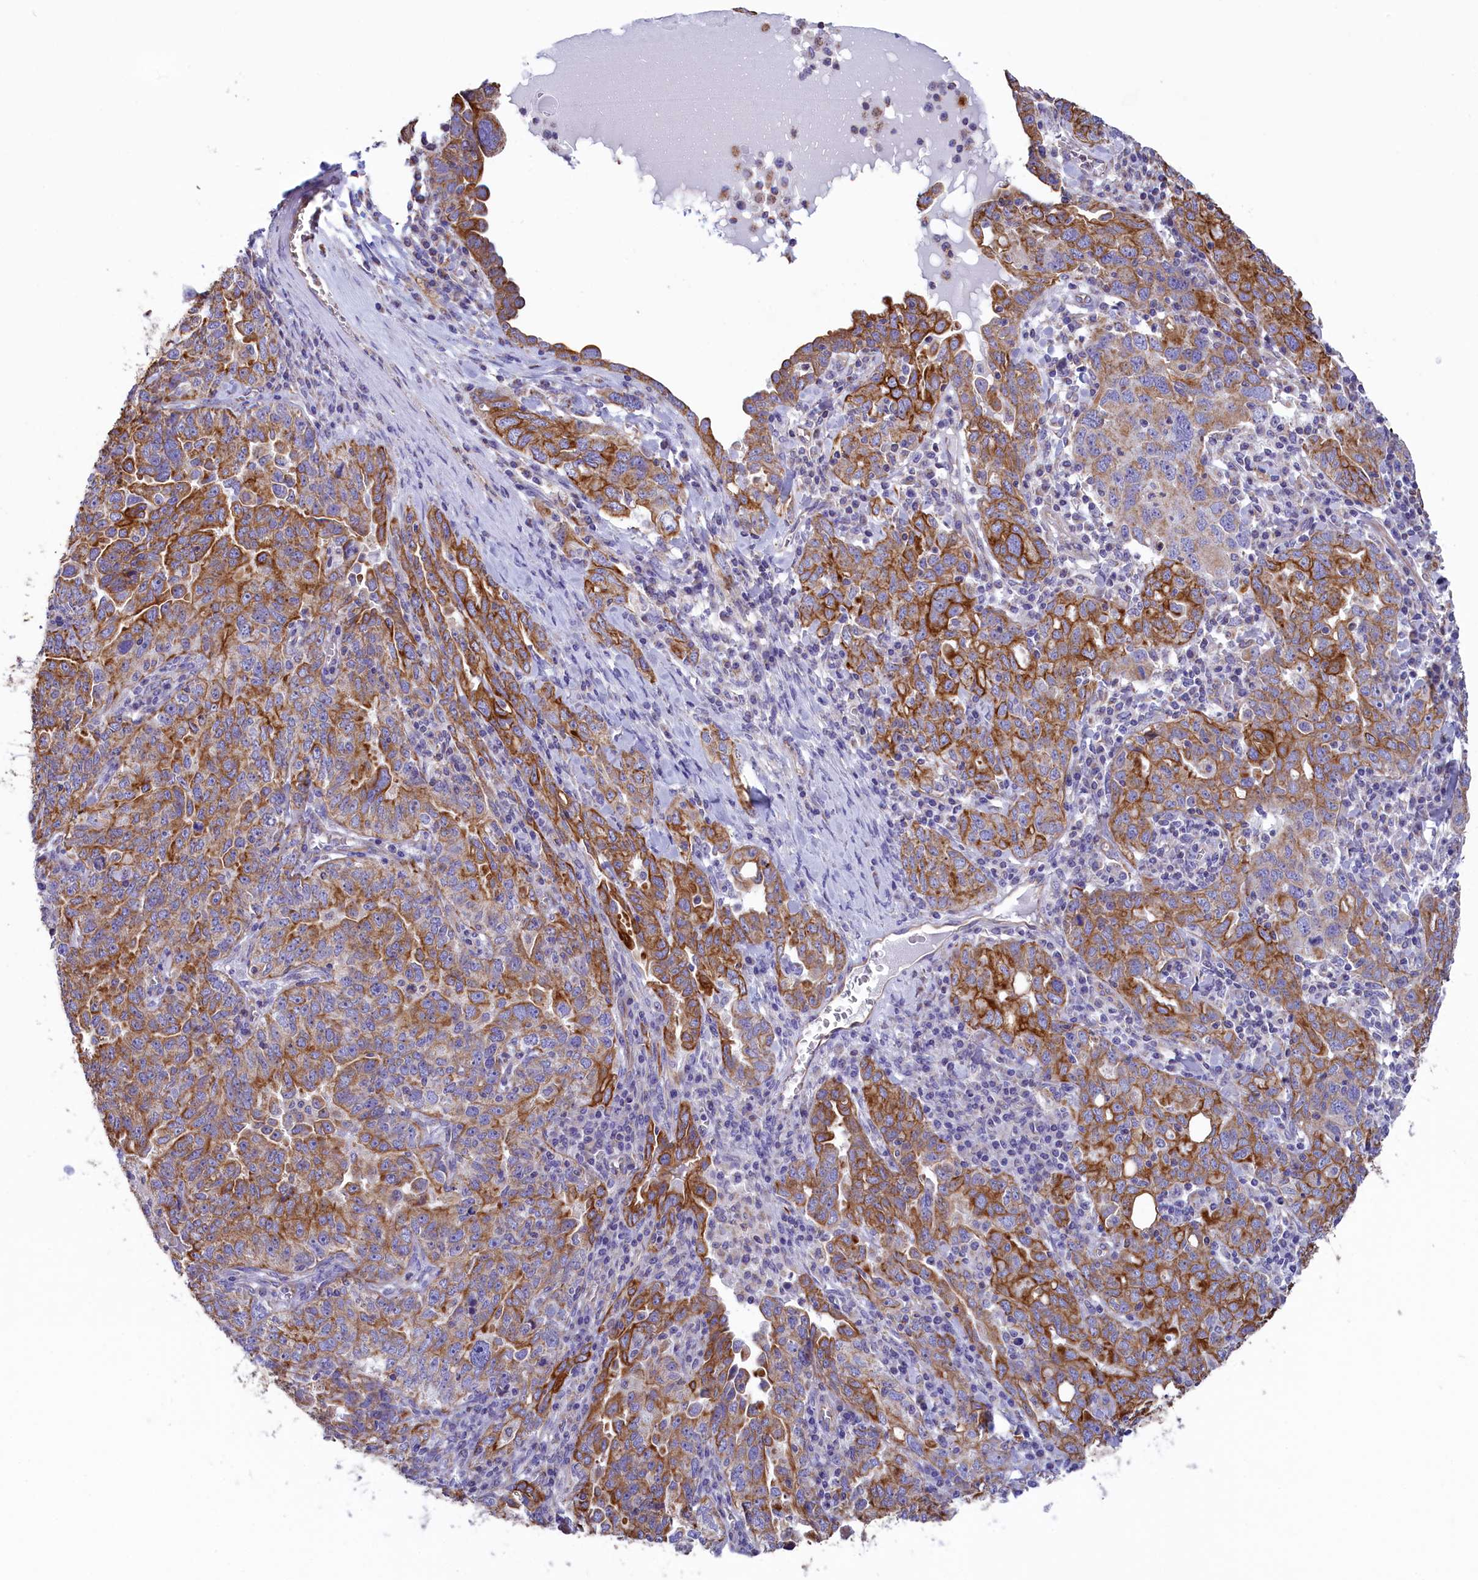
{"staining": {"intensity": "moderate", "quantity": ">75%", "location": "cytoplasmic/membranous"}, "tissue": "ovarian cancer", "cell_type": "Tumor cells", "image_type": "cancer", "snomed": [{"axis": "morphology", "description": "Carcinoma, endometroid"}, {"axis": "topography", "description": "Ovary"}], "caption": "Ovarian cancer stained for a protein reveals moderate cytoplasmic/membranous positivity in tumor cells. The staining is performed using DAB (3,3'-diaminobenzidine) brown chromogen to label protein expression. The nuclei are counter-stained blue using hematoxylin.", "gene": "GATB", "patient": {"sex": "female", "age": 62}}